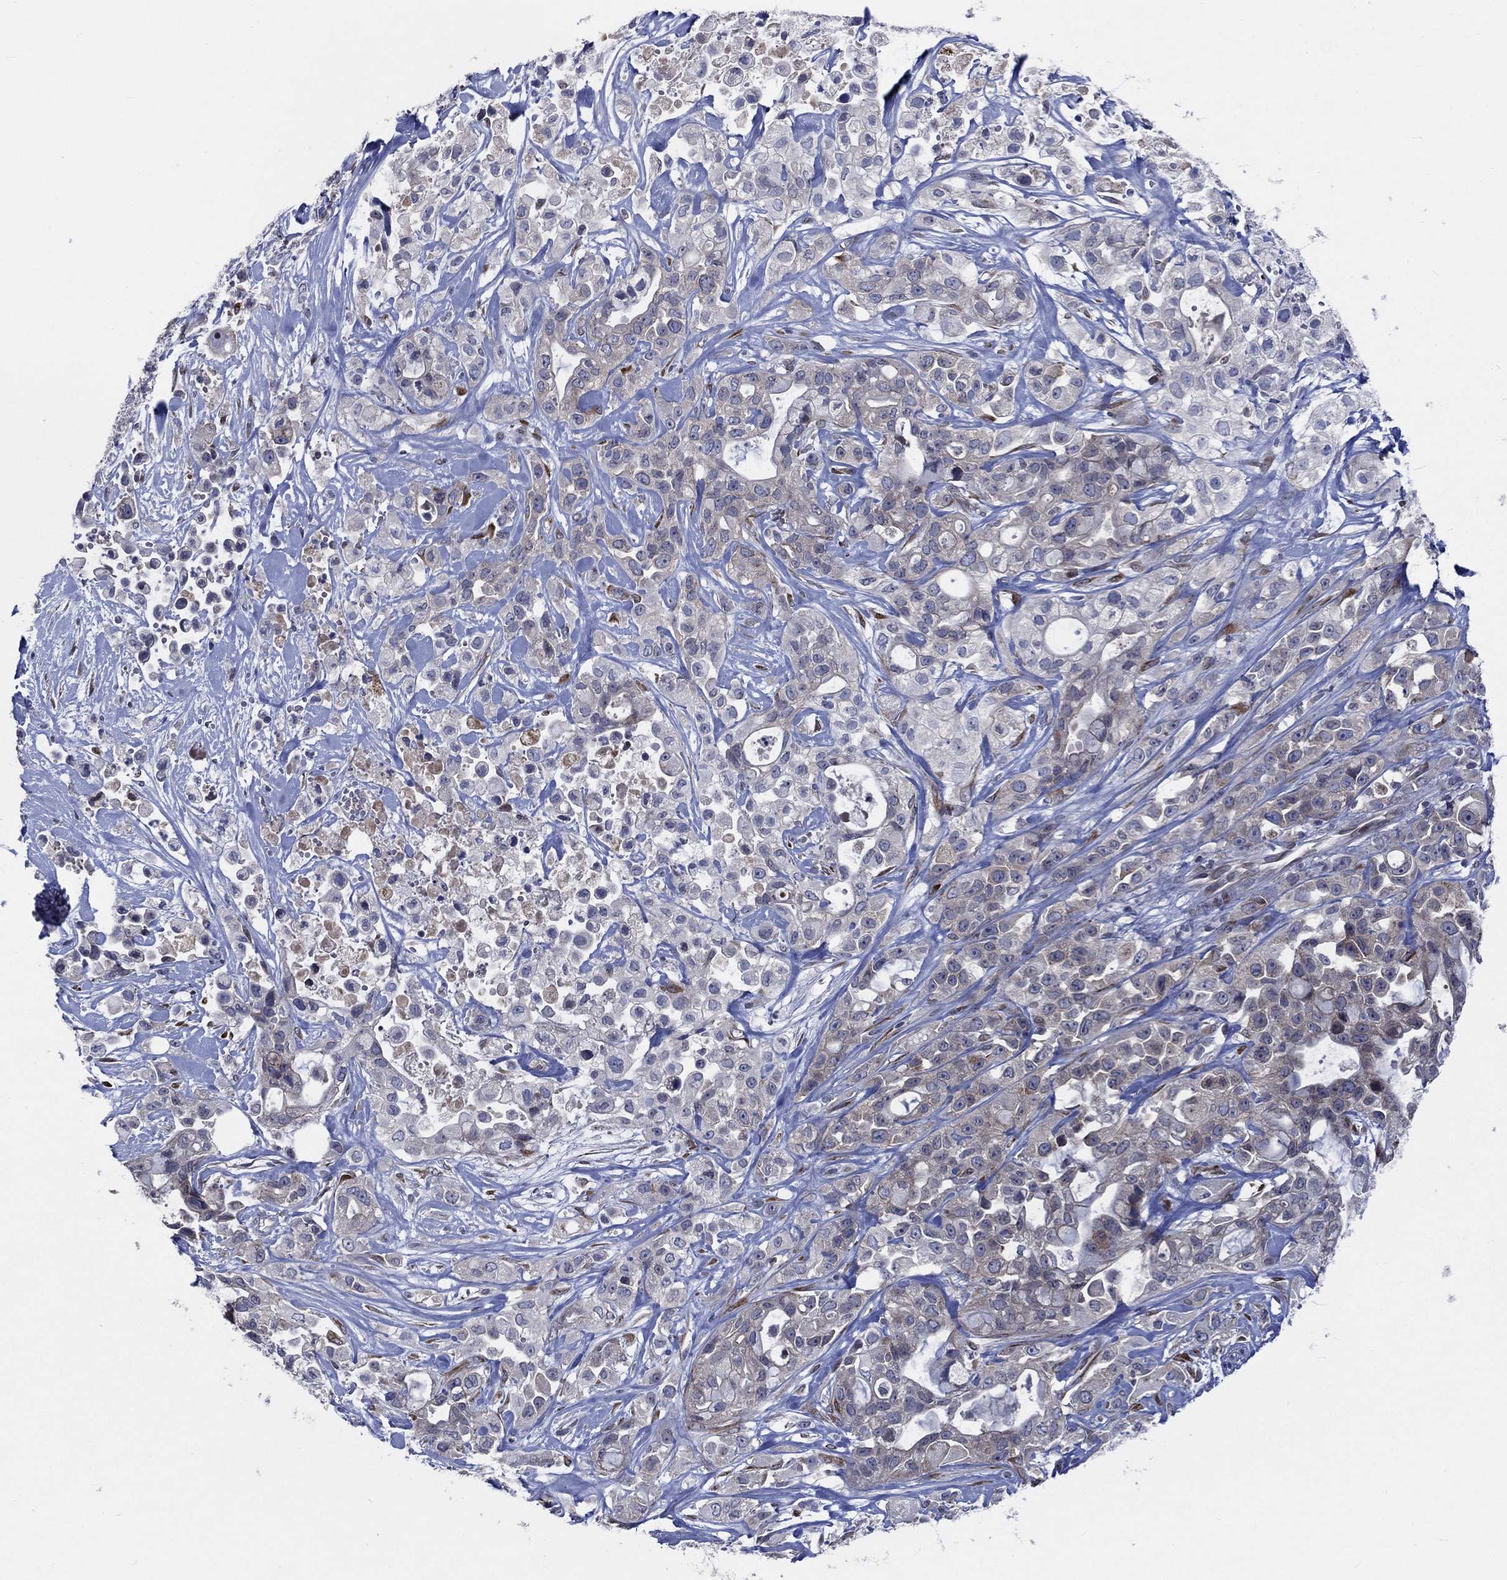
{"staining": {"intensity": "negative", "quantity": "none", "location": "none"}, "tissue": "pancreatic cancer", "cell_type": "Tumor cells", "image_type": "cancer", "snomed": [{"axis": "morphology", "description": "Adenocarcinoma, NOS"}, {"axis": "topography", "description": "Pancreas"}], "caption": "Tumor cells are negative for protein expression in human pancreatic cancer.", "gene": "CETN3", "patient": {"sex": "male", "age": 44}}